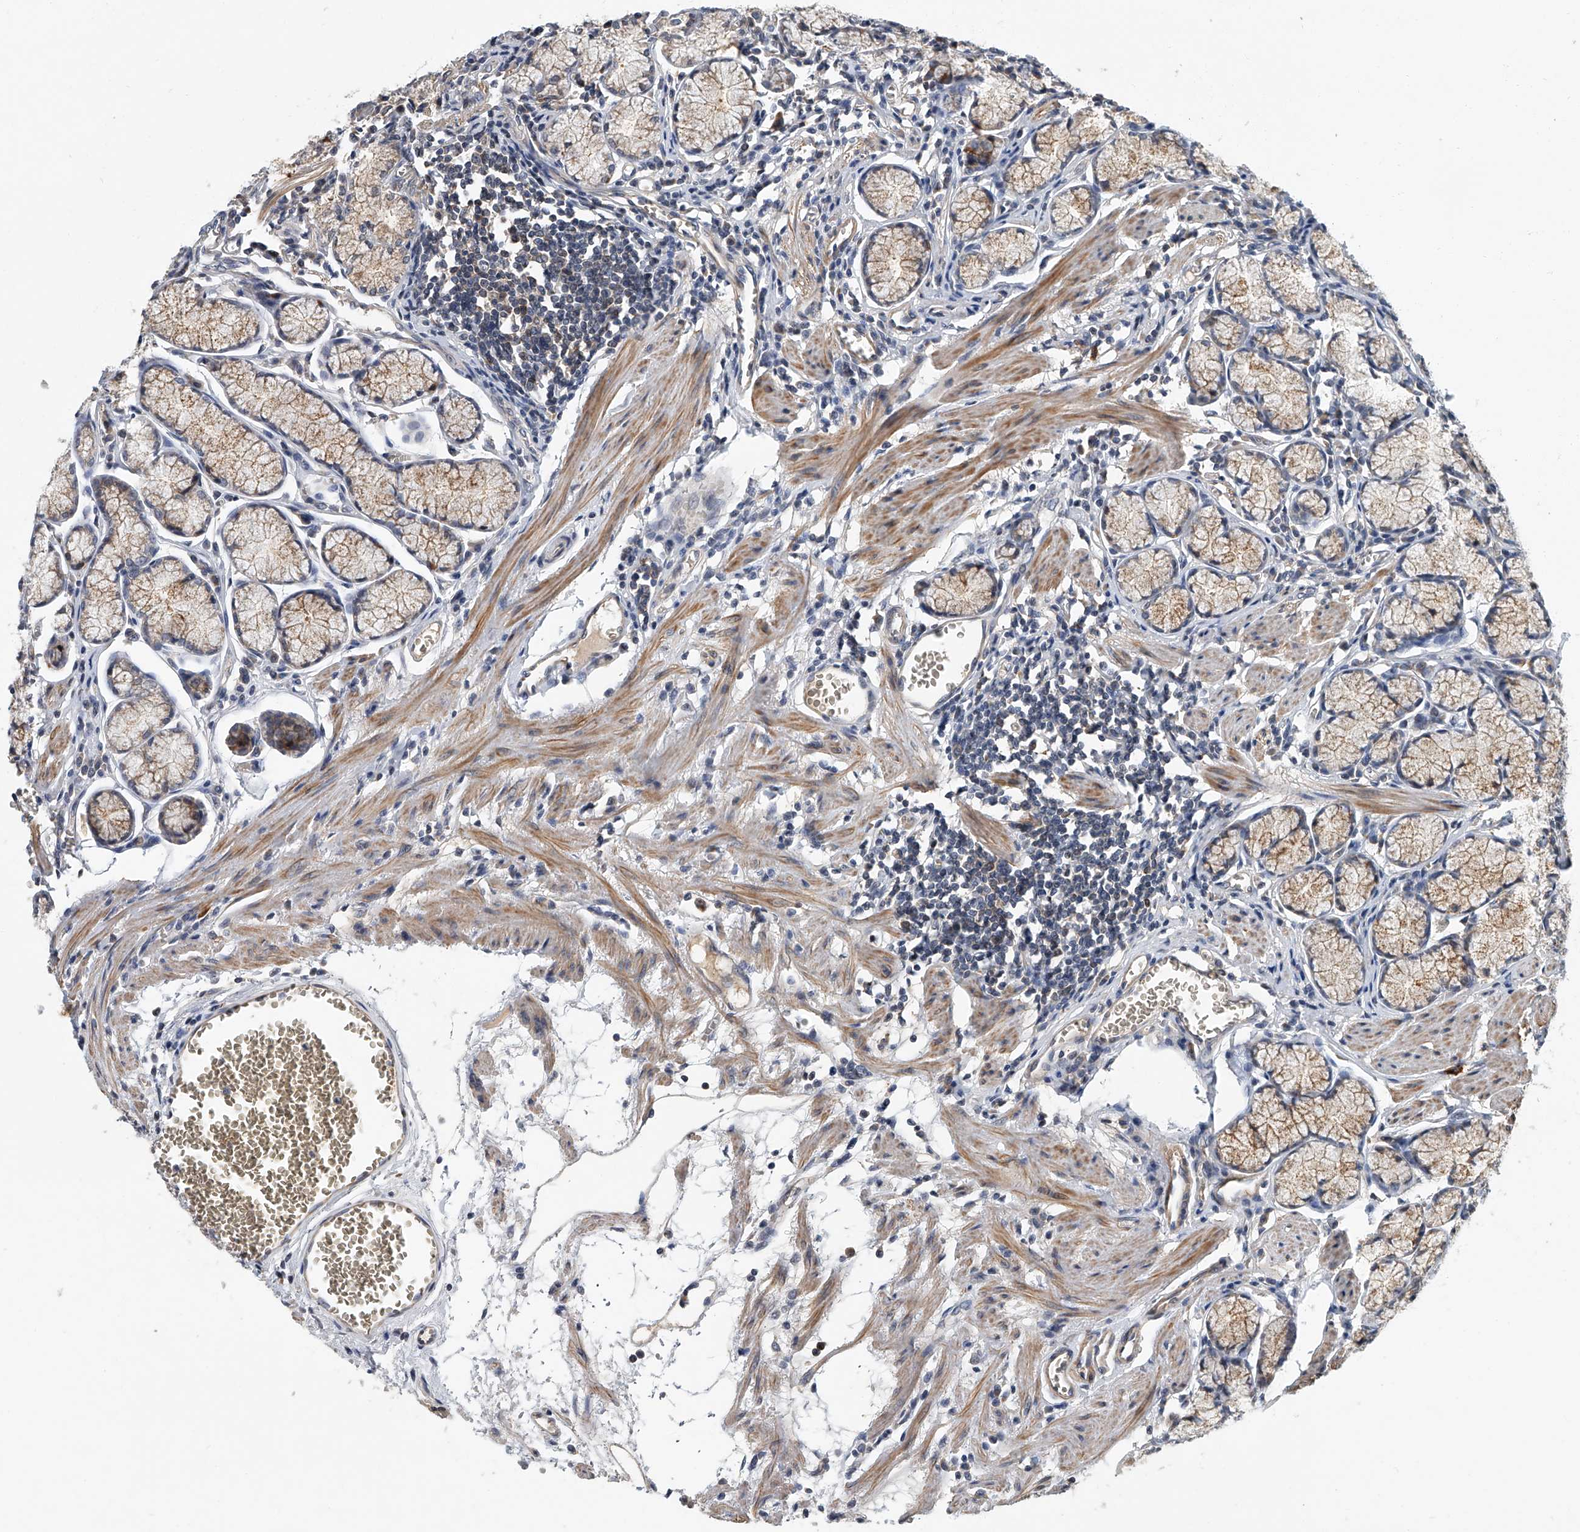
{"staining": {"intensity": "moderate", "quantity": ">75%", "location": "cytoplasmic/membranous"}, "tissue": "stomach", "cell_type": "Glandular cells", "image_type": "normal", "snomed": [{"axis": "morphology", "description": "Normal tissue, NOS"}, {"axis": "topography", "description": "Stomach"}], "caption": "Immunohistochemical staining of unremarkable stomach shows medium levels of moderate cytoplasmic/membranous staining in approximately >75% of glandular cells. Ihc stains the protein in brown and the nuclei are stained blue.", "gene": "CD200", "patient": {"sex": "male", "age": 55}}